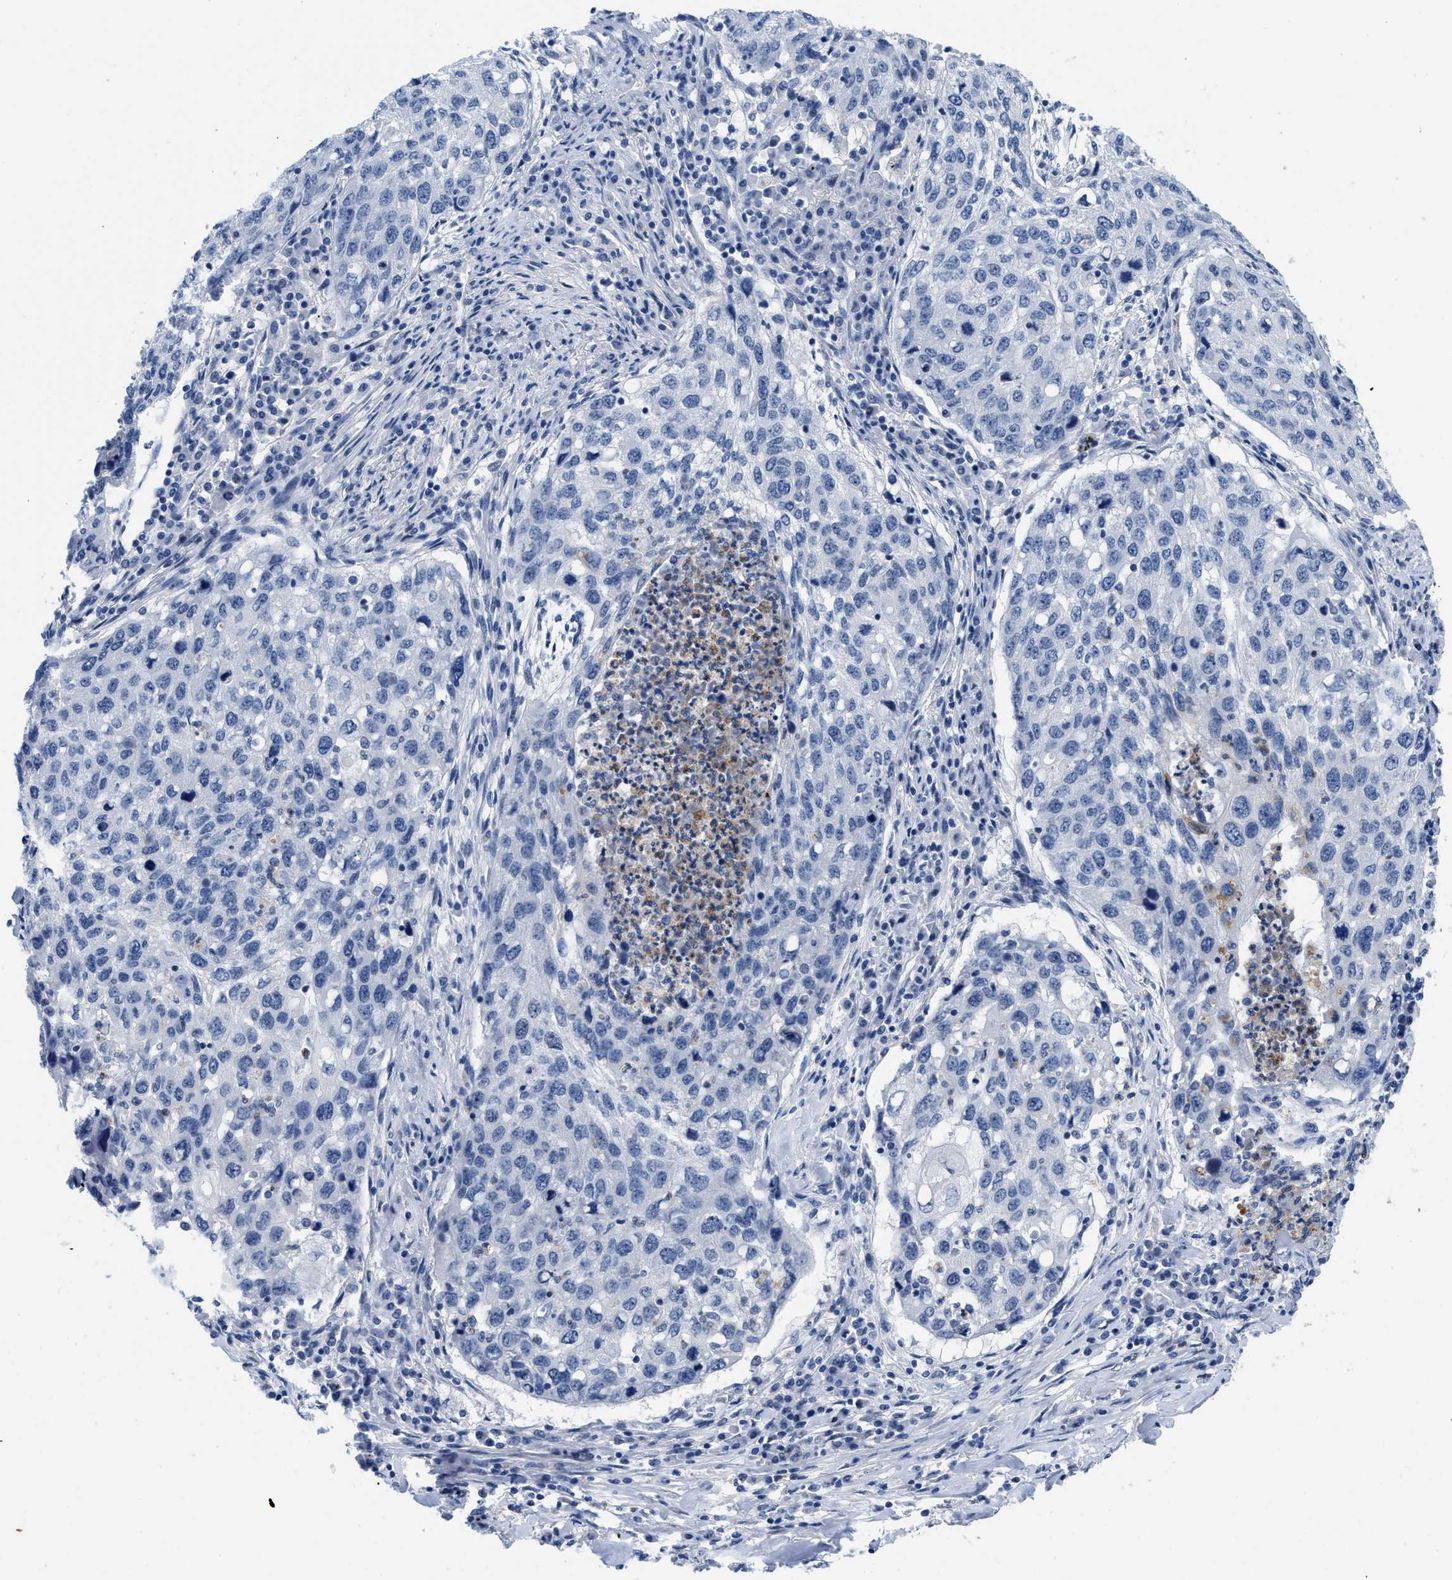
{"staining": {"intensity": "negative", "quantity": "none", "location": "none"}, "tissue": "lung cancer", "cell_type": "Tumor cells", "image_type": "cancer", "snomed": [{"axis": "morphology", "description": "Squamous cell carcinoma, NOS"}, {"axis": "topography", "description": "Lung"}], "caption": "IHC photomicrograph of neoplastic tissue: lung squamous cell carcinoma stained with DAB shows no significant protein positivity in tumor cells. (DAB (3,3'-diaminobenzidine) immunohistochemistry (IHC) visualized using brightfield microscopy, high magnification).", "gene": "NFIX", "patient": {"sex": "female", "age": 63}}